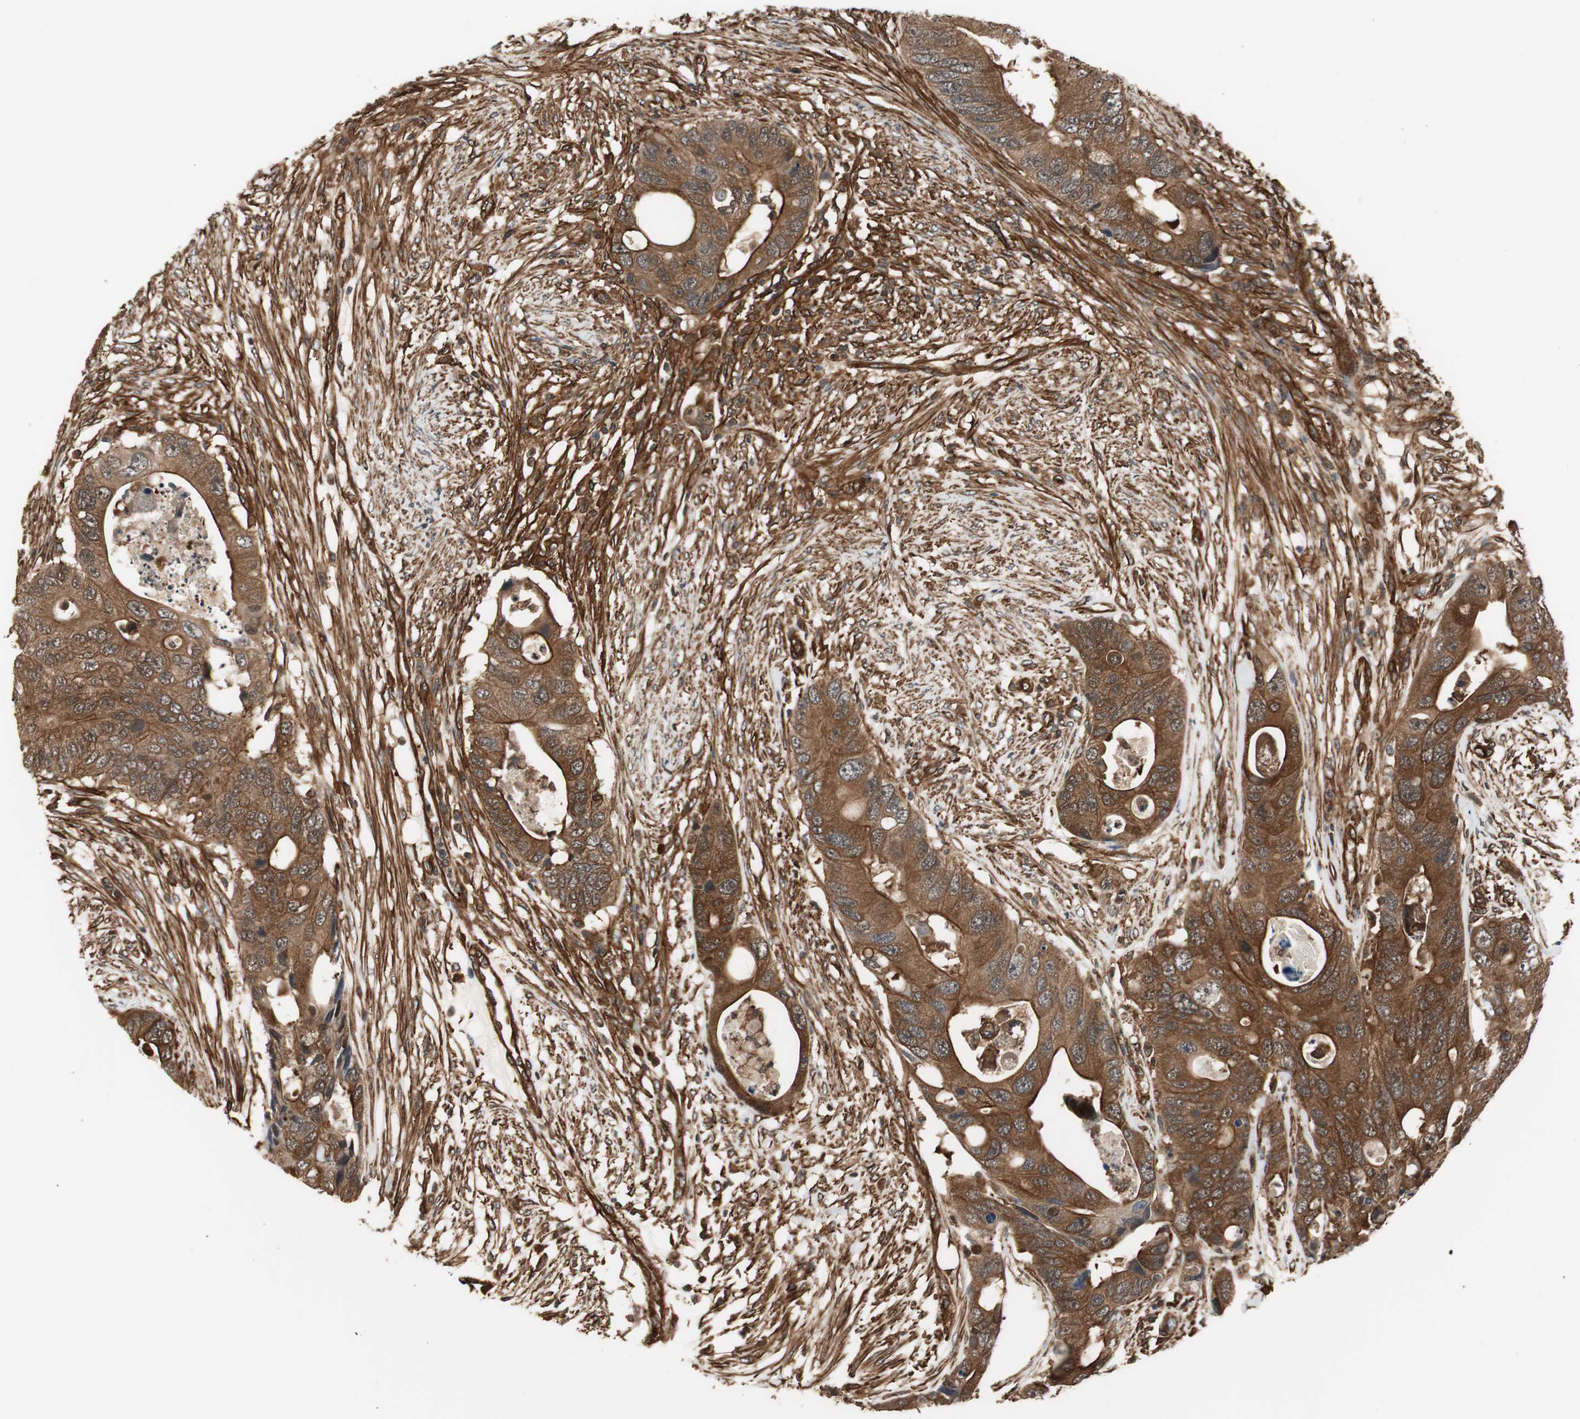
{"staining": {"intensity": "strong", "quantity": ">75%", "location": "cytoplasmic/membranous"}, "tissue": "colorectal cancer", "cell_type": "Tumor cells", "image_type": "cancer", "snomed": [{"axis": "morphology", "description": "Adenocarcinoma, NOS"}, {"axis": "topography", "description": "Colon"}], "caption": "Colorectal cancer was stained to show a protein in brown. There is high levels of strong cytoplasmic/membranous expression in about >75% of tumor cells.", "gene": "PTPN11", "patient": {"sex": "male", "age": 71}}